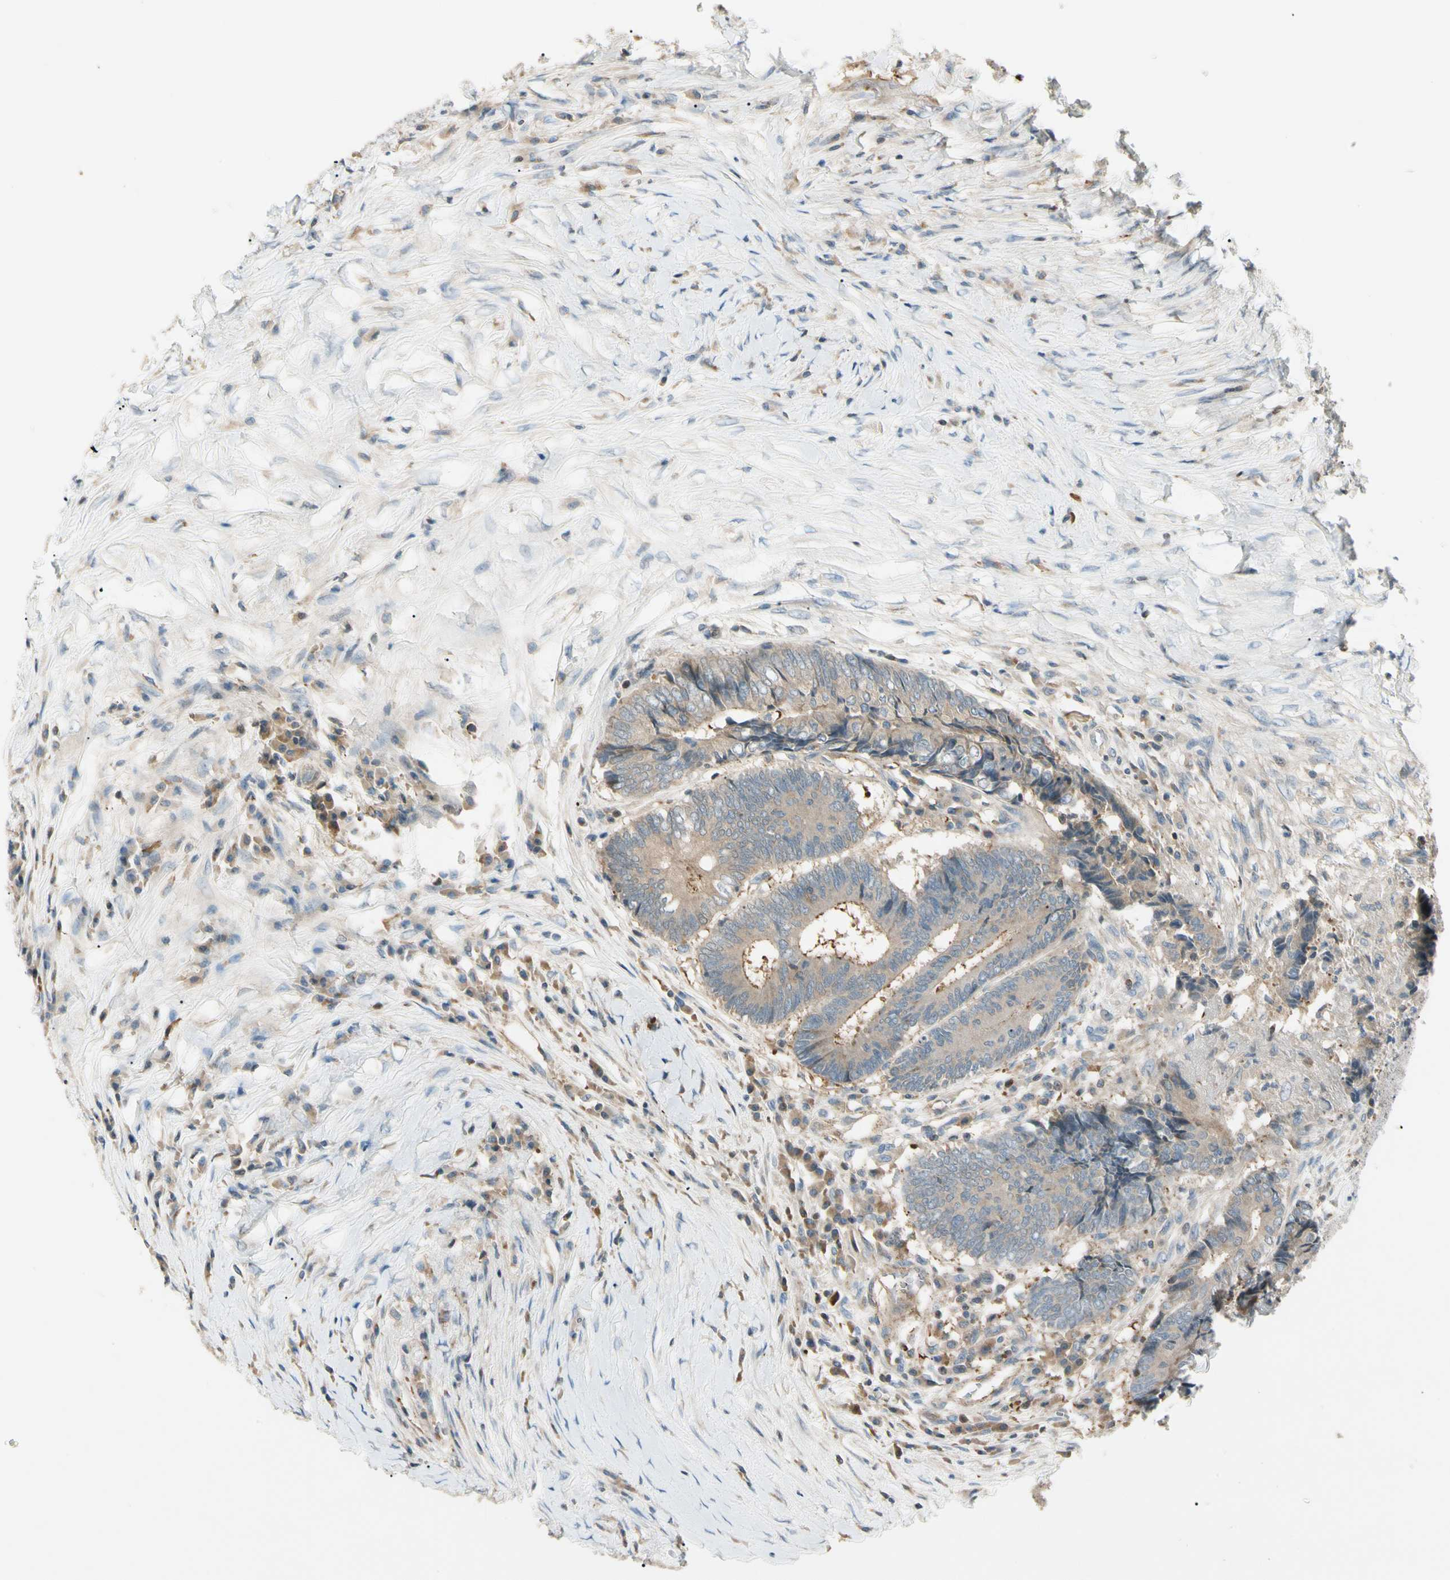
{"staining": {"intensity": "weak", "quantity": ">75%", "location": "cytoplasmic/membranous"}, "tissue": "colorectal cancer", "cell_type": "Tumor cells", "image_type": "cancer", "snomed": [{"axis": "morphology", "description": "Adenocarcinoma, NOS"}, {"axis": "topography", "description": "Rectum"}], "caption": "Colorectal adenocarcinoma stained for a protein (brown) shows weak cytoplasmic/membranous positive staining in approximately >75% of tumor cells.", "gene": "CDH6", "patient": {"sex": "male", "age": 63}}